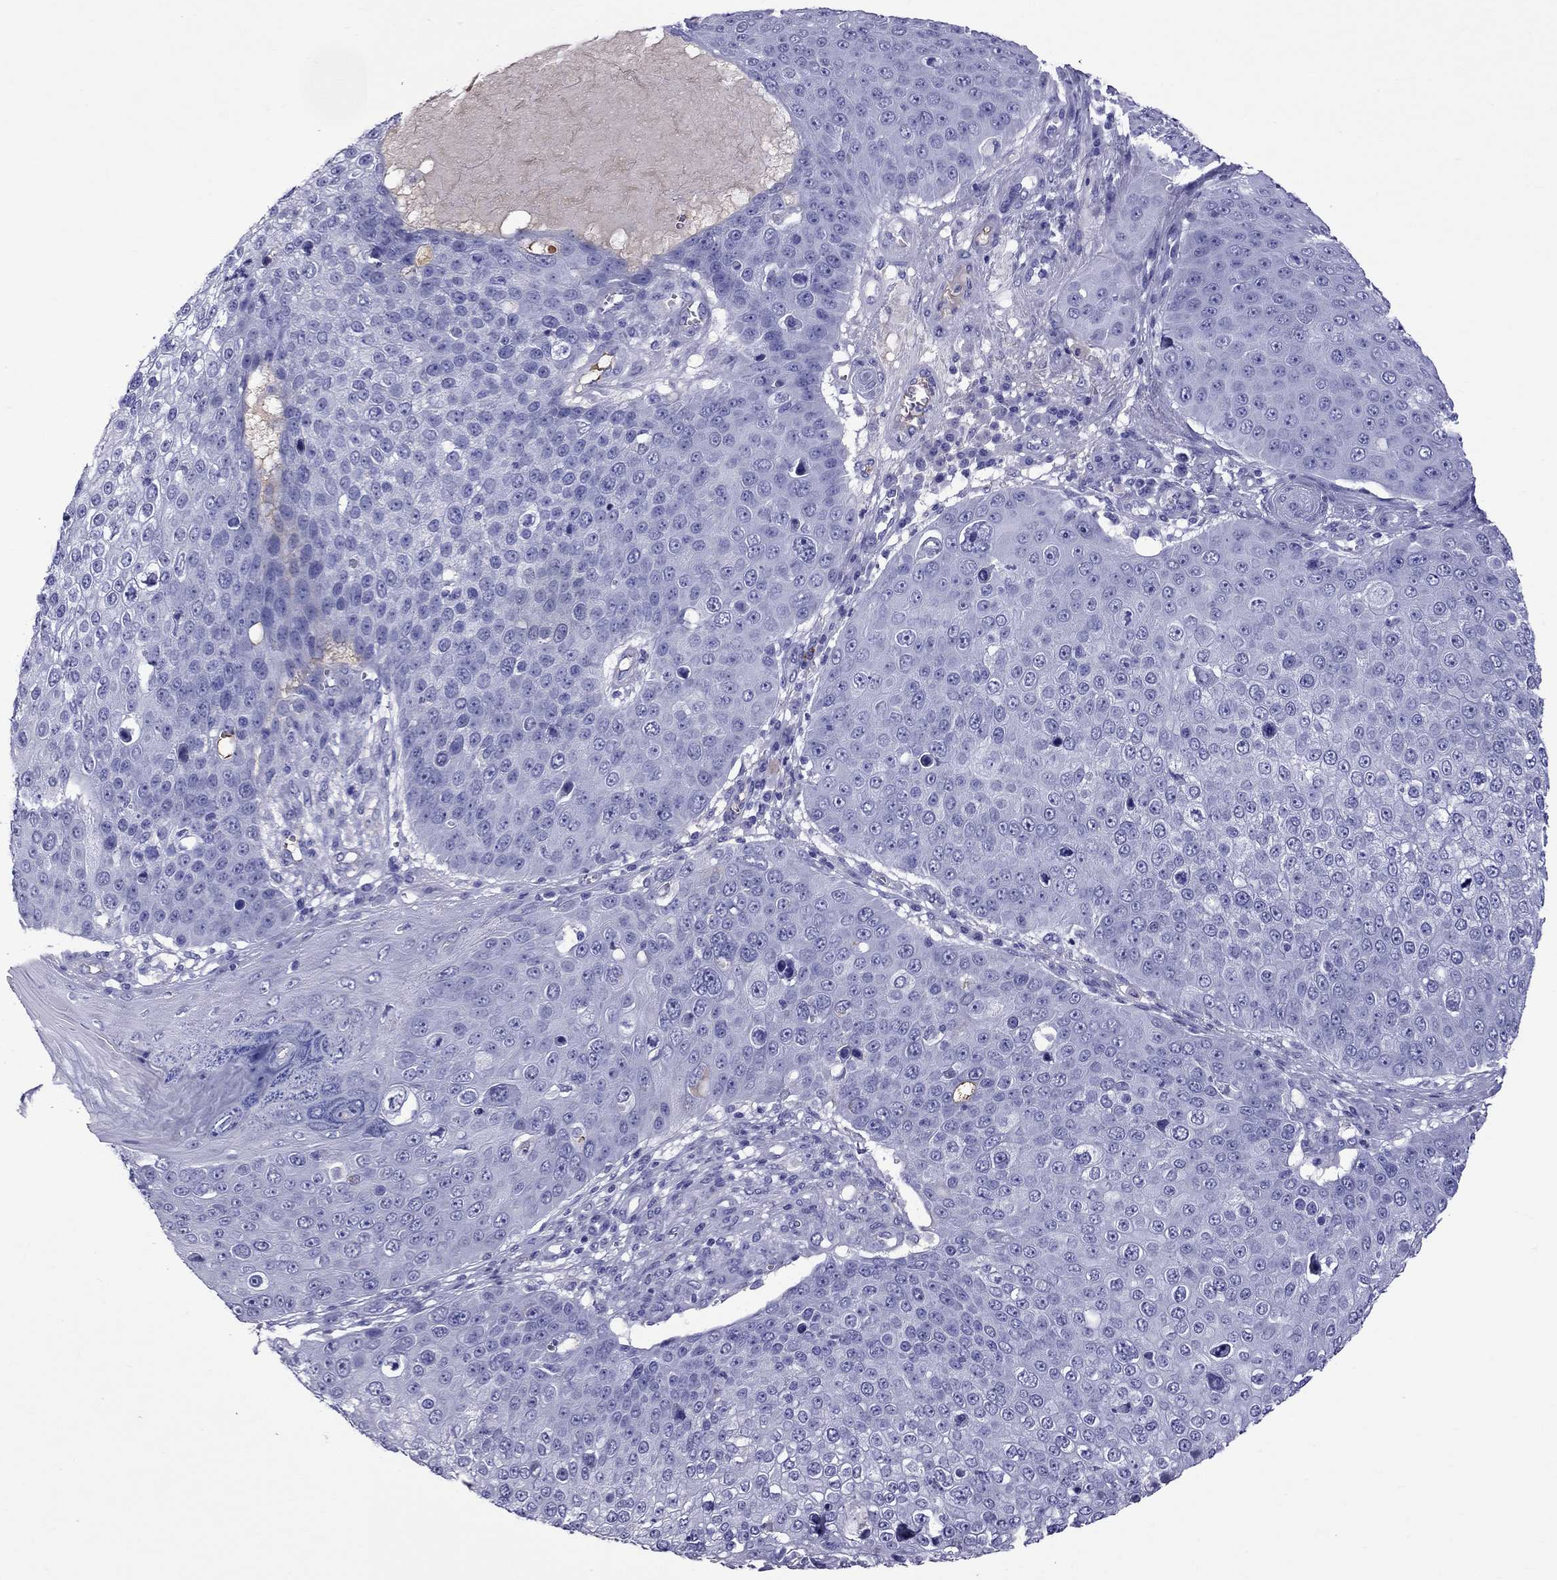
{"staining": {"intensity": "negative", "quantity": "none", "location": "none"}, "tissue": "skin cancer", "cell_type": "Tumor cells", "image_type": "cancer", "snomed": [{"axis": "morphology", "description": "Squamous cell carcinoma, NOS"}, {"axis": "topography", "description": "Skin"}], "caption": "The photomicrograph shows no significant expression in tumor cells of squamous cell carcinoma (skin). (Stains: DAB immunohistochemistry with hematoxylin counter stain, Microscopy: brightfield microscopy at high magnification).", "gene": "SCART1", "patient": {"sex": "male", "age": 71}}